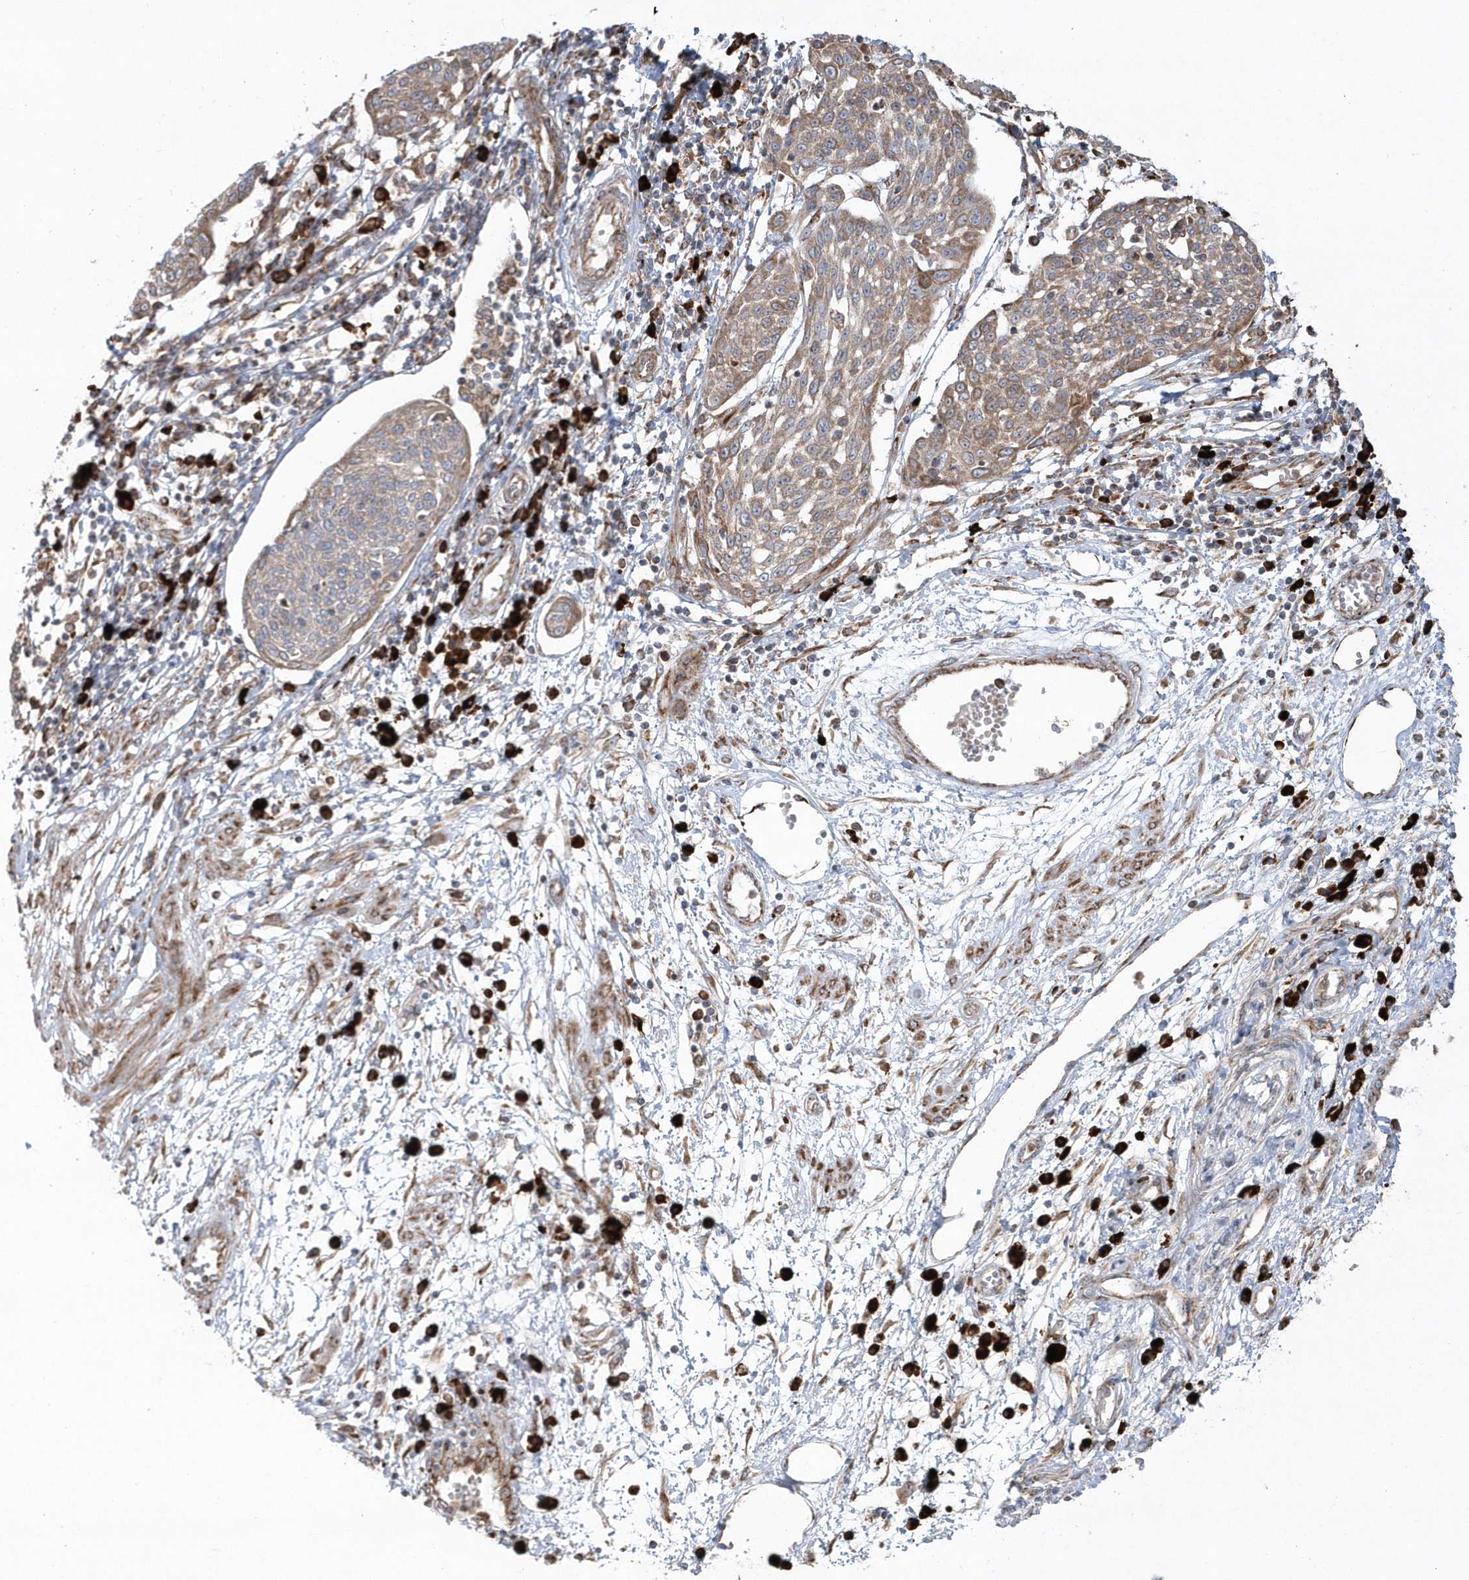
{"staining": {"intensity": "moderate", "quantity": "25%-75%", "location": "cytoplasmic/membranous"}, "tissue": "cervical cancer", "cell_type": "Tumor cells", "image_type": "cancer", "snomed": [{"axis": "morphology", "description": "Squamous cell carcinoma, NOS"}, {"axis": "topography", "description": "Cervix"}], "caption": "Moderate cytoplasmic/membranous positivity for a protein is appreciated in about 25%-75% of tumor cells of cervical squamous cell carcinoma using immunohistochemistry.", "gene": "SH3BP2", "patient": {"sex": "female", "age": 34}}